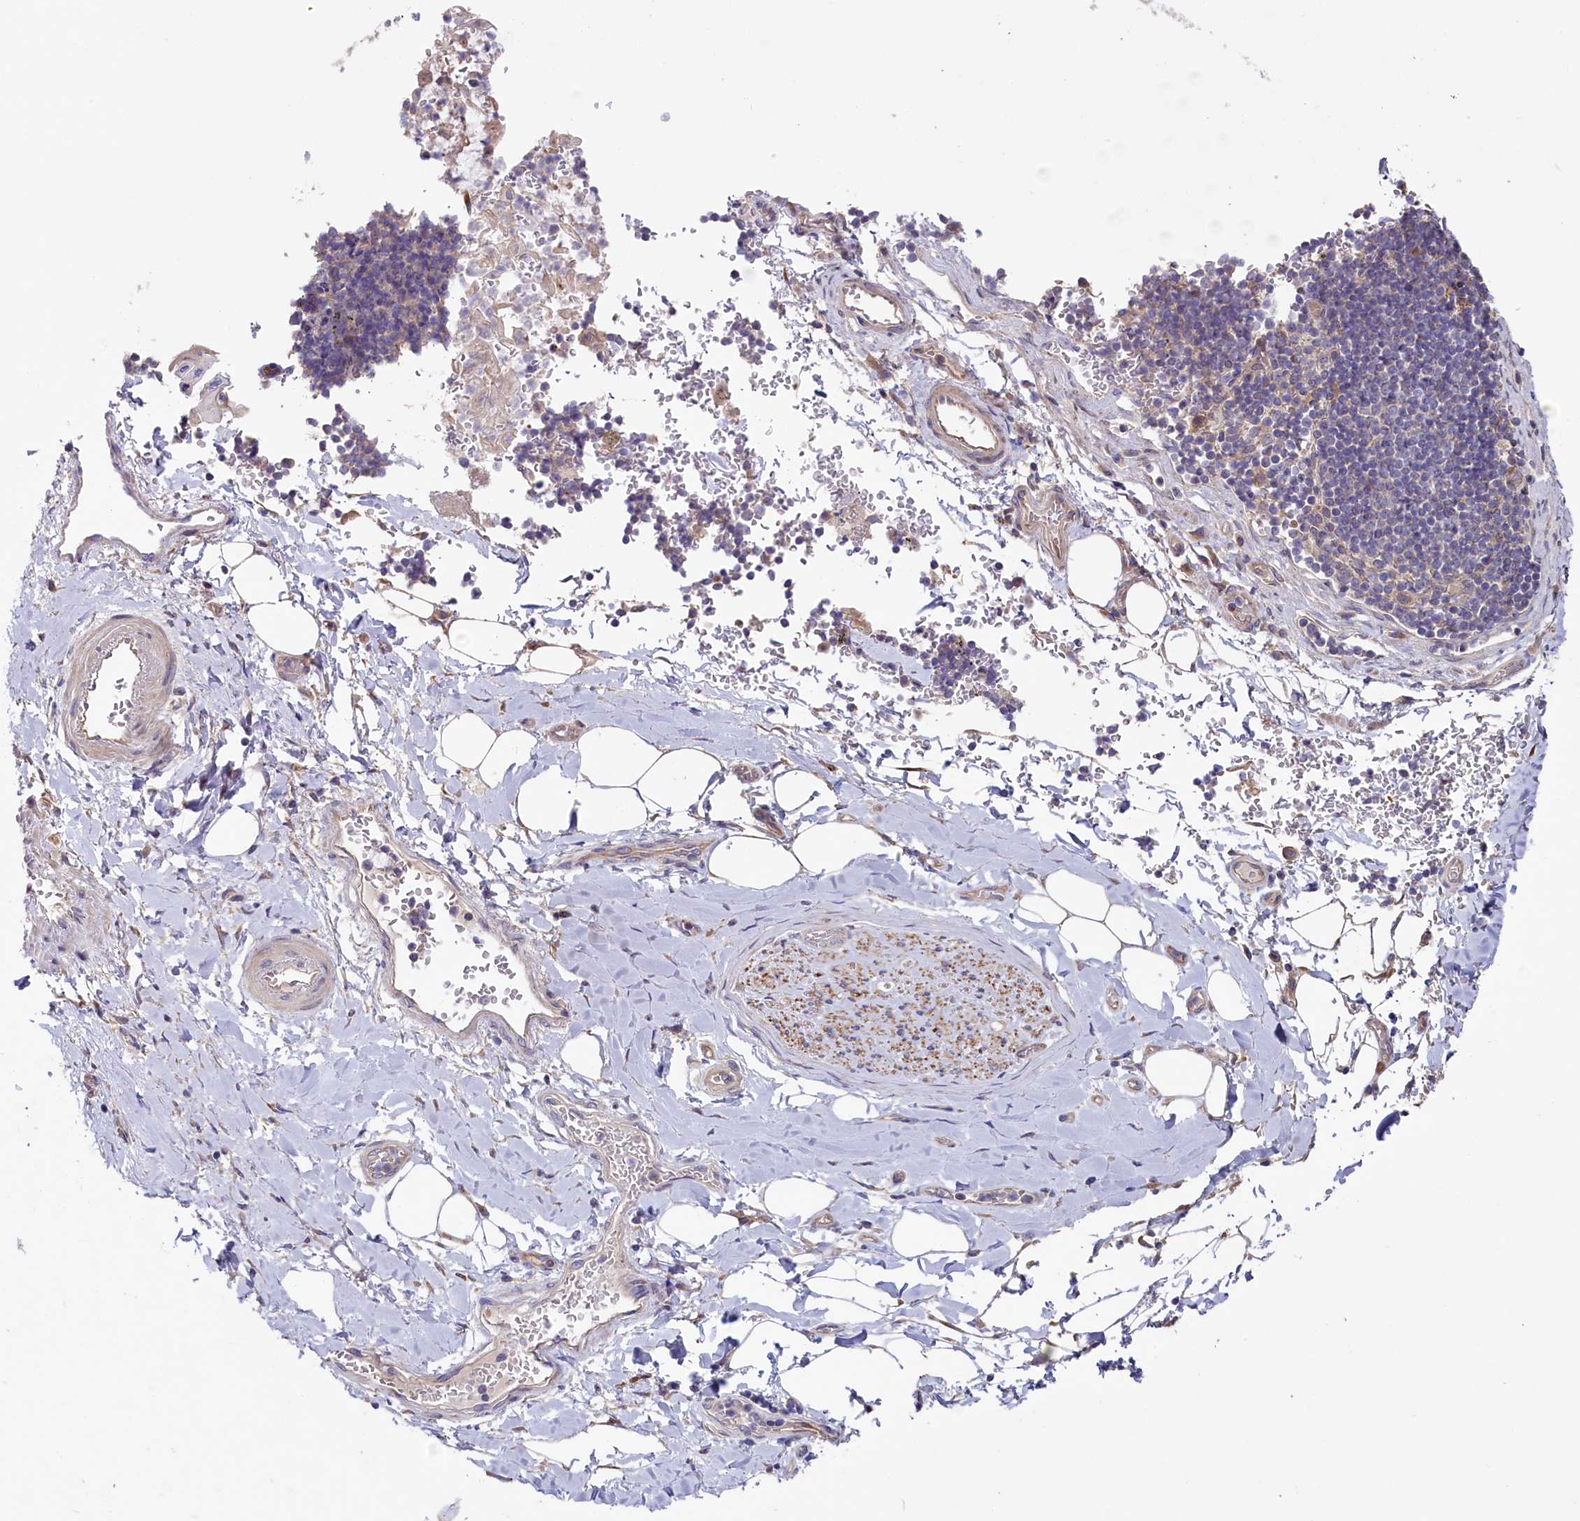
{"staining": {"intensity": "negative", "quantity": "none", "location": "none"}, "tissue": "adipose tissue", "cell_type": "Adipocytes", "image_type": "normal", "snomed": [{"axis": "morphology", "description": "Normal tissue, NOS"}, {"axis": "topography", "description": "Lymph node"}, {"axis": "topography", "description": "Cartilage tissue"}, {"axis": "topography", "description": "Bronchus"}], "caption": "The immunohistochemistry photomicrograph has no significant positivity in adipocytes of adipose tissue.", "gene": "GPR108", "patient": {"sex": "male", "age": 63}}